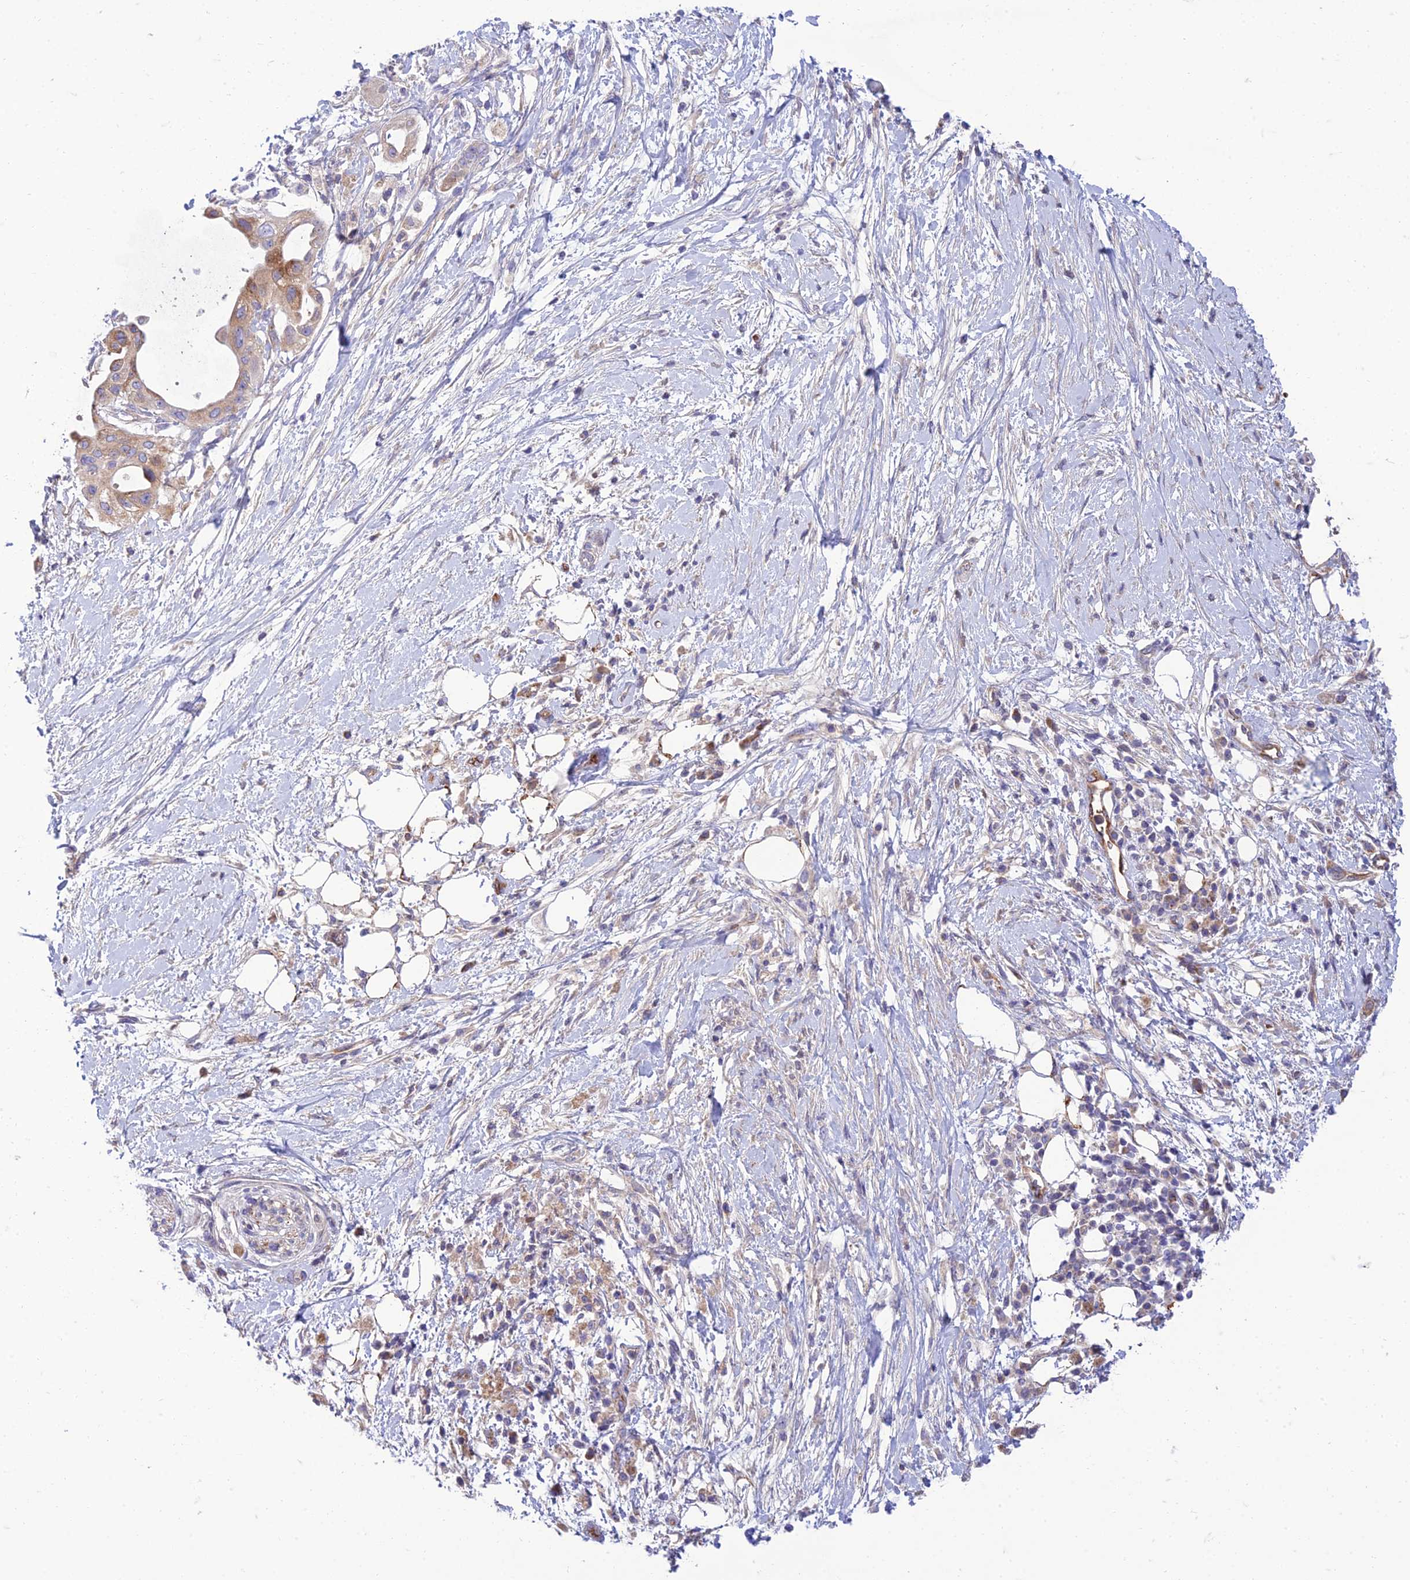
{"staining": {"intensity": "moderate", "quantity": ">75%", "location": "cytoplasmic/membranous"}, "tissue": "pancreatic cancer", "cell_type": "Tumor cells", "image_type": "cancer", "snomed": [{"axis": "morphology", "description": "Adenocarcinoma, NOS"}, {"axis": "topography", "description": "Pancreas"}], "caption": "DAB (3,3'-diaminobenzidine) immunohistochemical staining of pancreatic cancer reveals moderate cytoplasmic/membranous protein staining in approximately >75% of tumor cells.", "gene": "SEL1L3", "patient": {"sex": "male", "age": 68}}